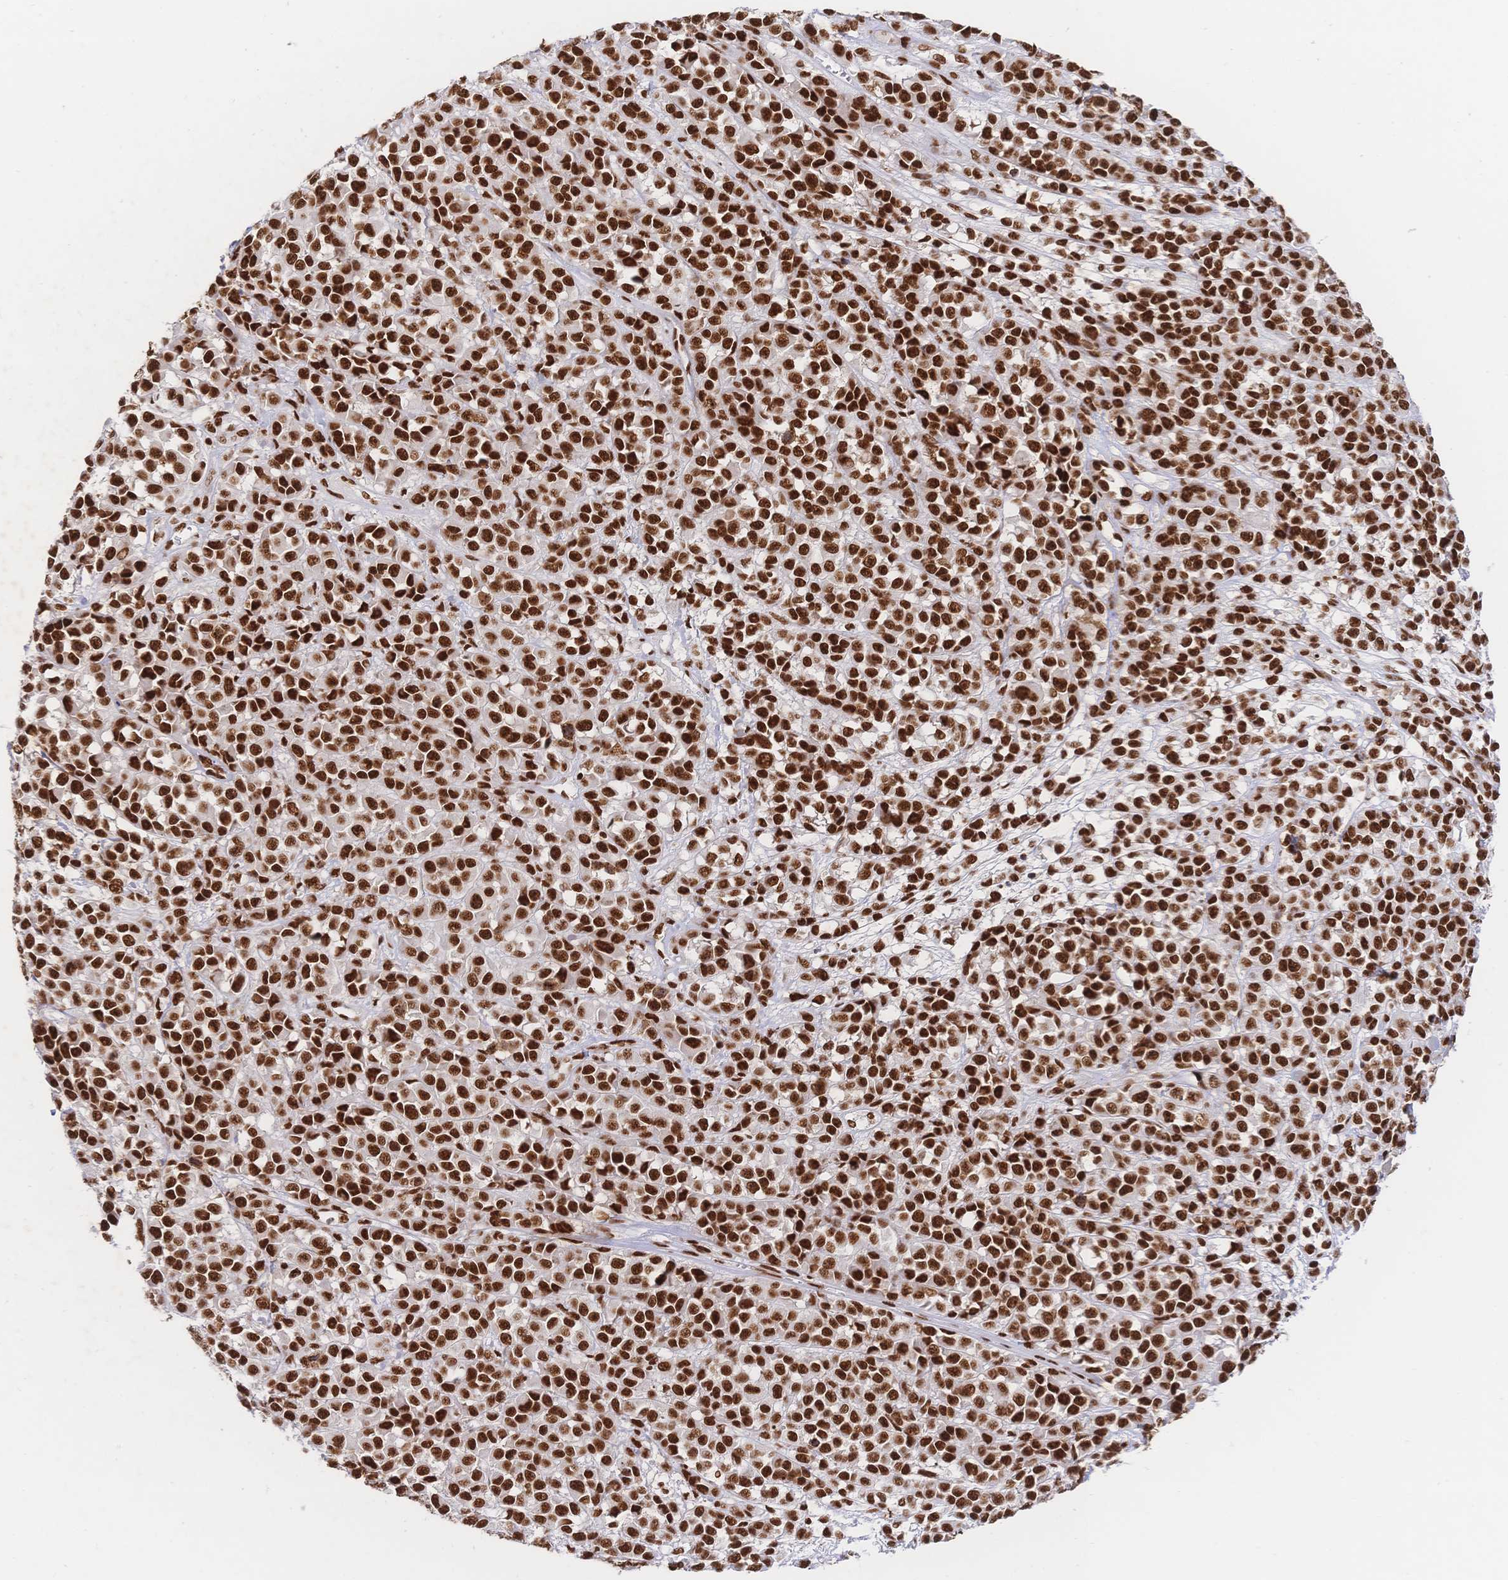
{"staining": {"intensity": "strong", "quantity": ">75%", "location": "nuclear"}, "tissue": "melanoma", "cell_type": "Tumor cells", "image_type": "cancer", "snomed": [{"axis": "morphology", "description": "Malignant melanoma, NOS"}, {"axis": "topography", "description": "Skin"}, {"axis": "topography", "description": "Skin of back"}], "caption": "A brown stain highlights strong nuclear positivity of a protein in melanoma tumor cells. (Stains: DAB in brown, nuclei in blue, Microscopy: brightfield microscopy at high magnification).", "gene": "SRSF1", "patient": {"sex": "male", "age": 91}}